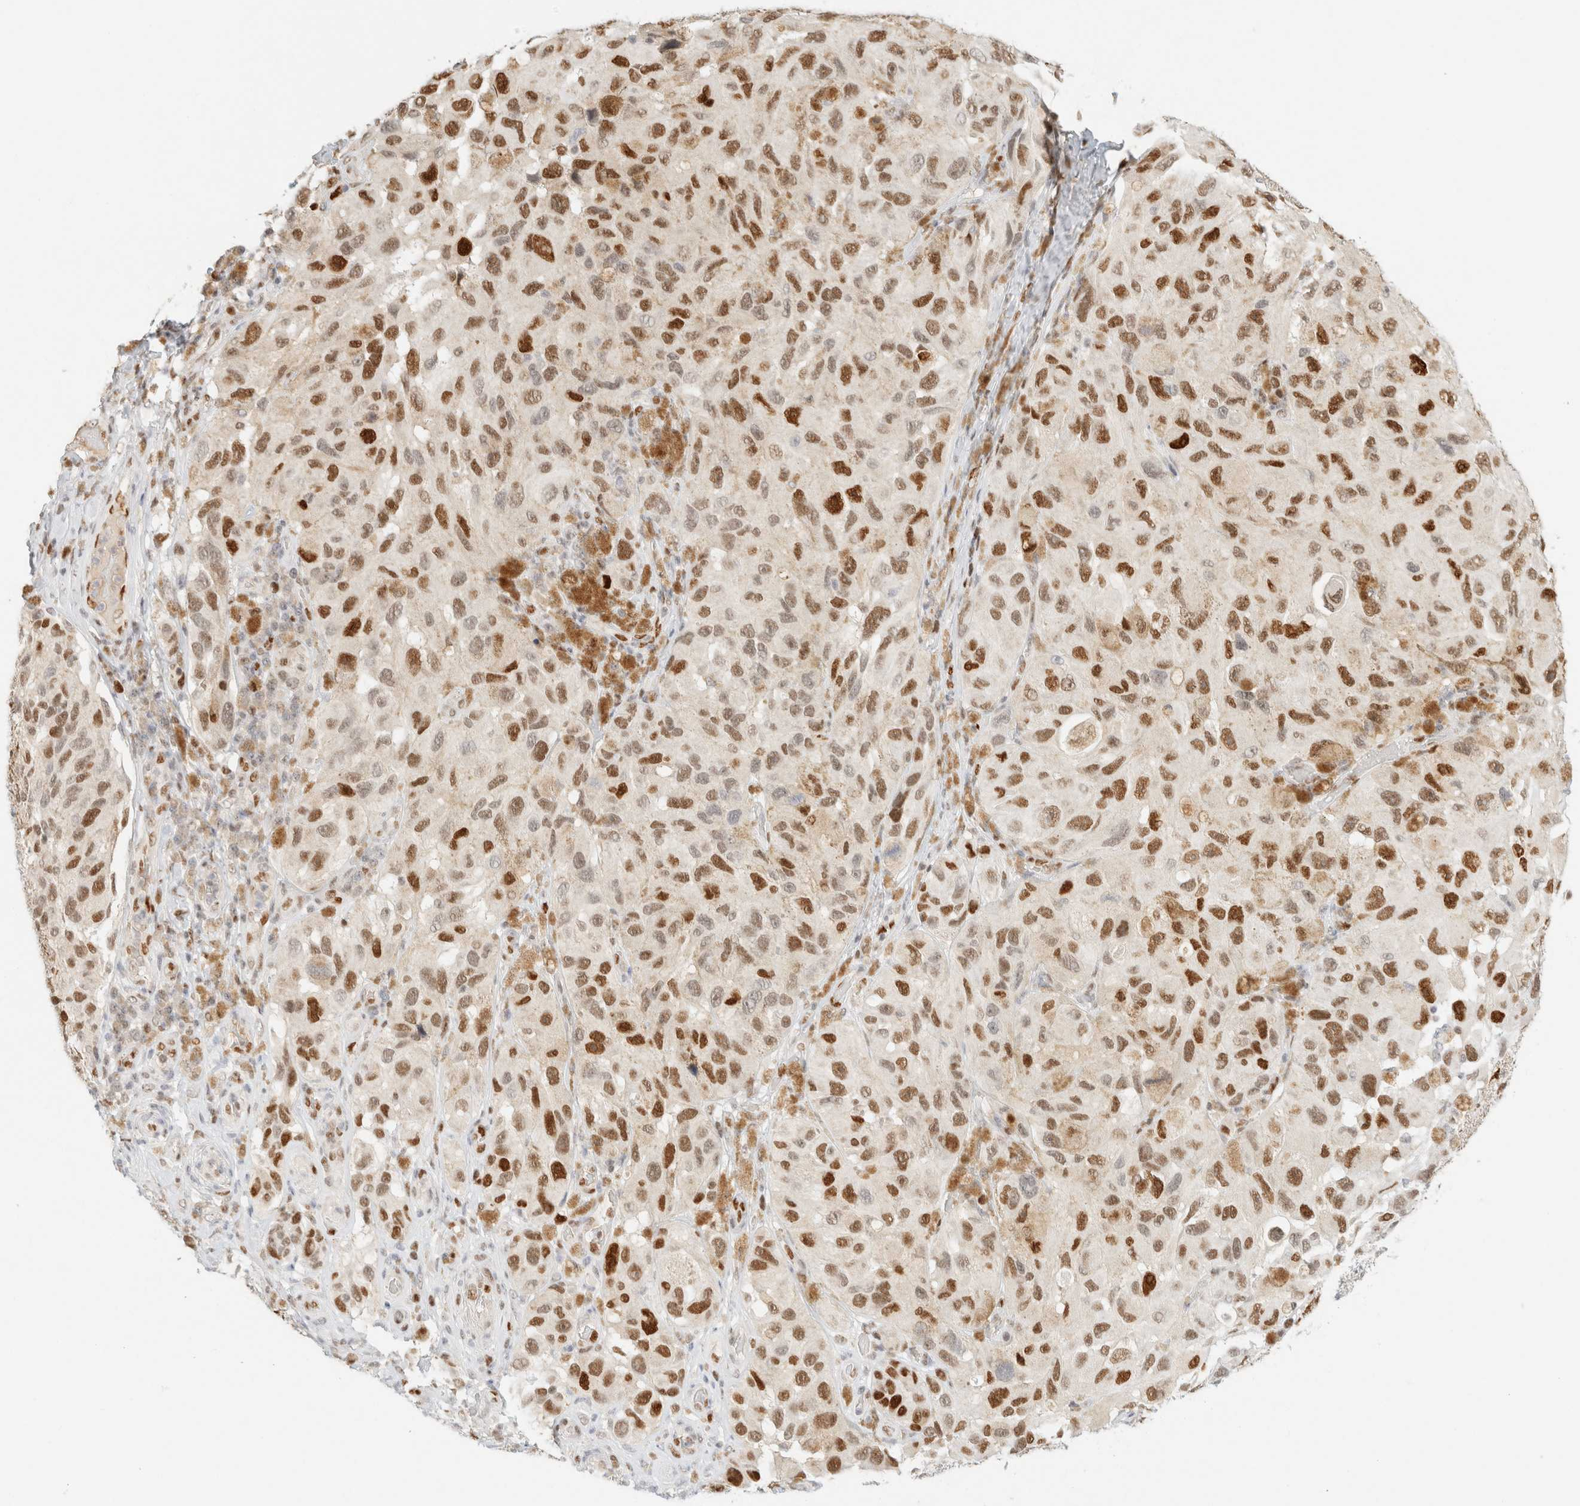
{"staining": {"intensity": "strong", "quantity": ">75%", "location": "nuclear"}, "tissue": "melanoma", "cell_type": "Tumor cells", "image_type": "cancer", "snomed": [{"axis": "morphology", "description": "Malignant melanoma, NOS"}, {"axis": "topography", "description": "Skin"}], "caption": "Strong nuclear staining is identified in about >75% of tumor cells in melanoma.", "gene": "DDB2", "patient": {"sex": "female", "age": 73}}